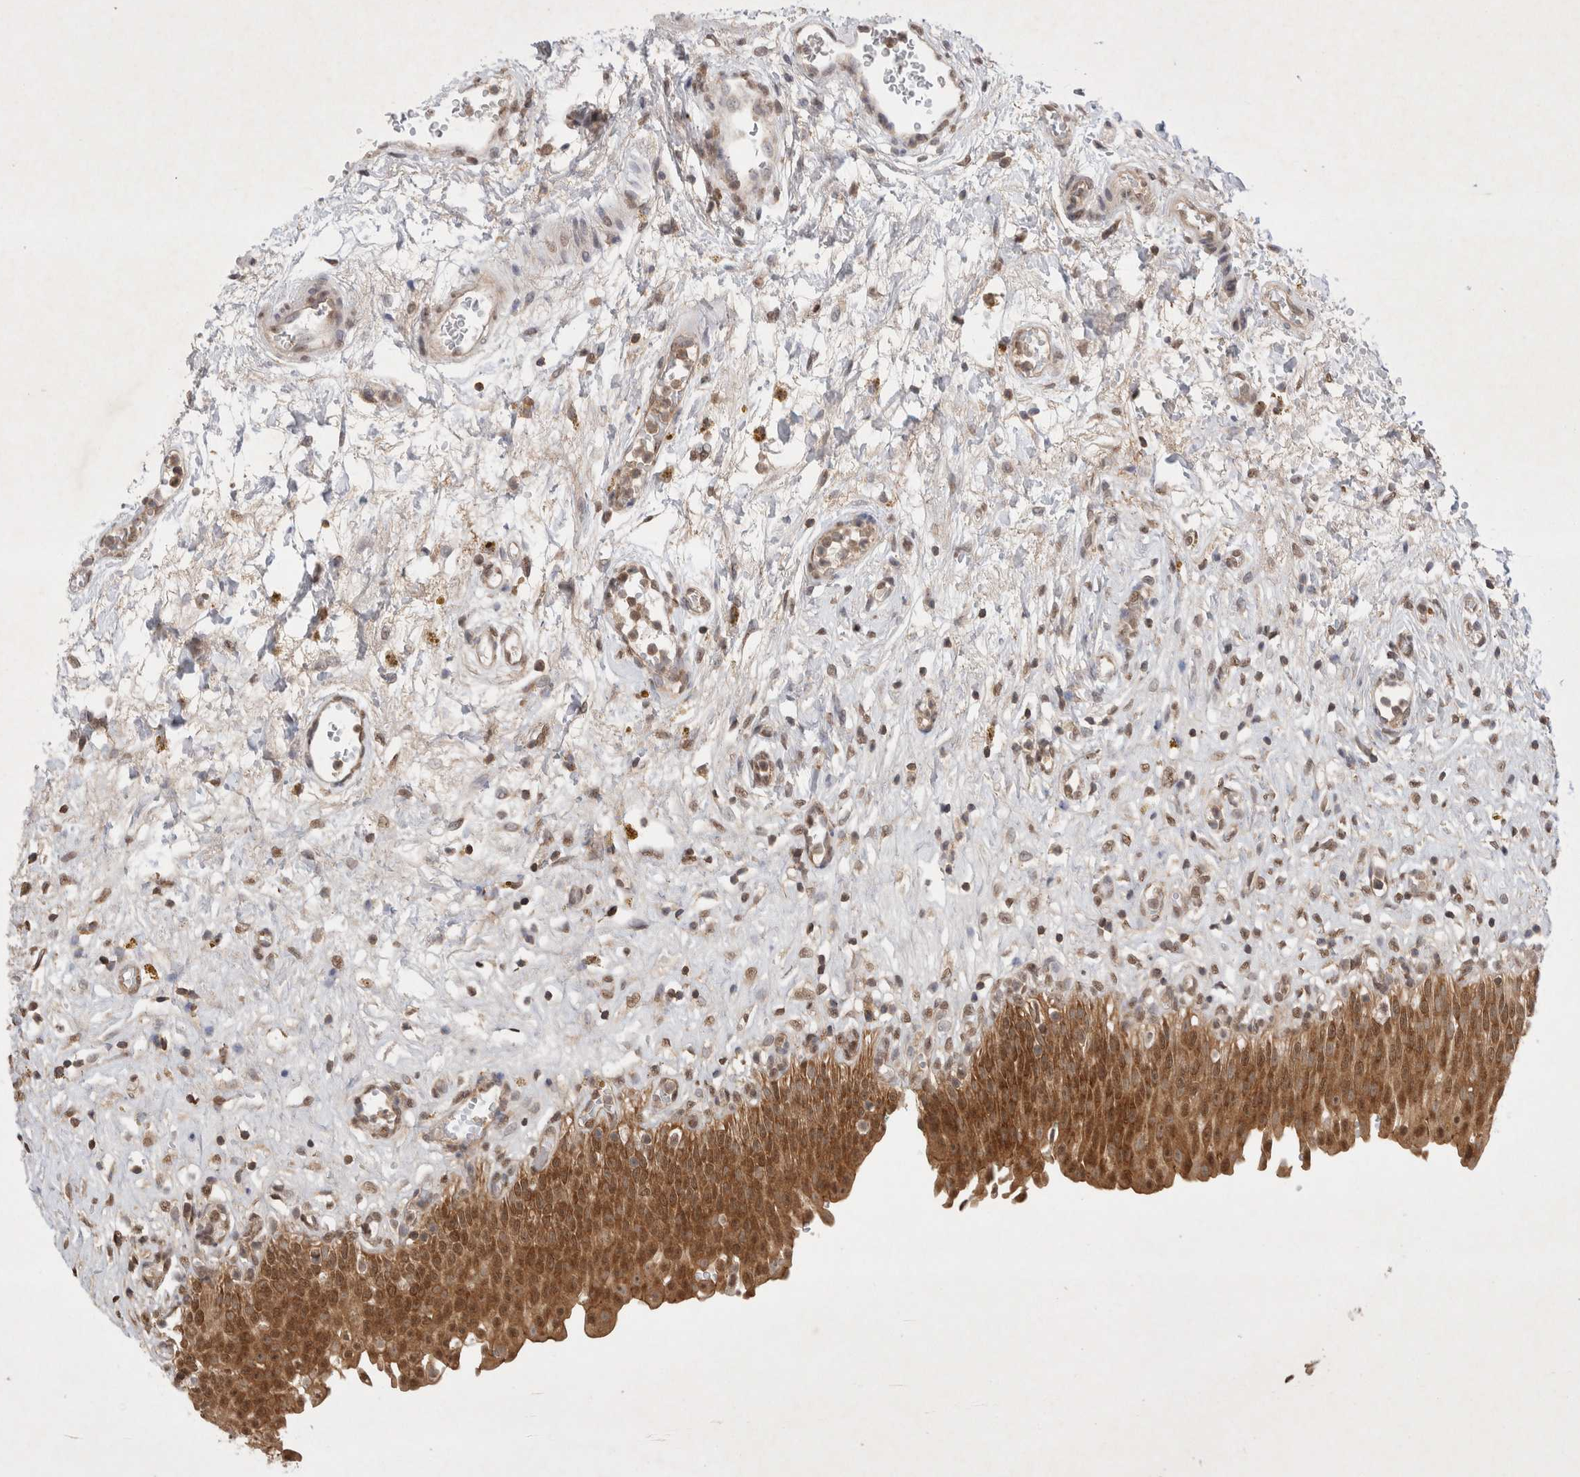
{"staining": {"intensity": "strong", "quantity": ">75%", "location": "cytoplasmic/membranous"}, "tissue": "urinary bladder", "cell_type": "Urothelial cells", "image_type": "normal", "snomed": [{"axis": "morphology", "description": "Urothelial carcinoma, High grade"}, {"axis": "topography", "description": "Urinary bladder"}], "caption": "The micrograph demonstrates staining of benign urinary bladder, revealing strong cytoplasmic/membranous protein expression (brown color) within urothelial cells. The protein of interest is shown in brown color, while the nuclei are stained blue.", "gene": "WIPF2", "patient": {"sex": "male", "age": 46}}